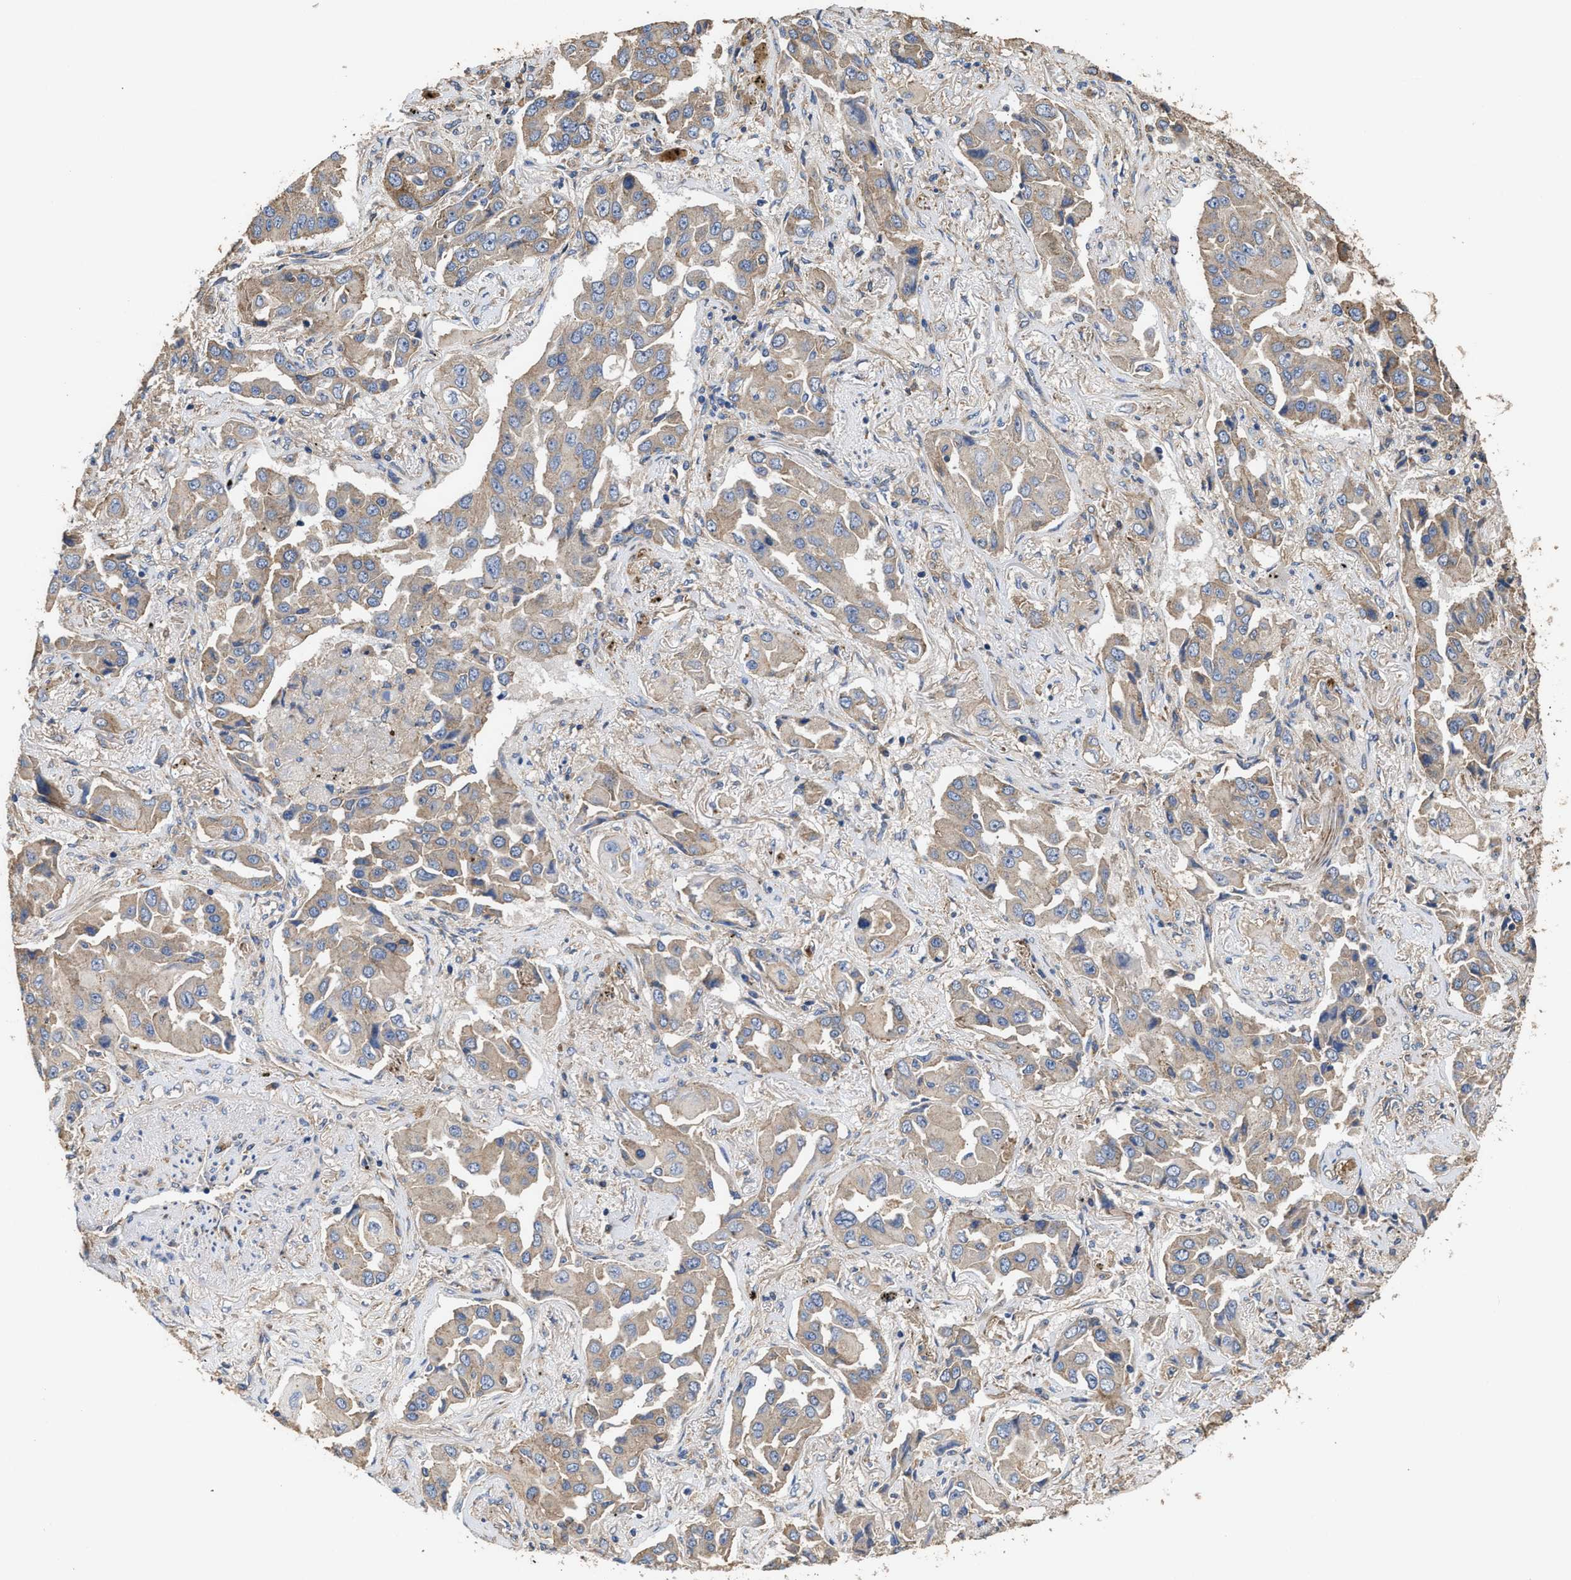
{"staining": {"intensity": "weak", "quantity": ">75%", "location": "cytoplasmic/membranous"}, "tissue": "lung cancer", "cell_type": "Tumor cells", "image_type": "cancer", "snomed": [{"axis": "morphology", "description": "Adenocarcinoma, NOS"}, {"axis": "topography", "description": "Lung"}], "caption": "Immunohistochemical staining of human adenocarcinoma (lung) displays low levels of weak cytoplasmic/membranous expression in about >75% of tumor cells. The protein is stained brown, and the nuclei are stained in blue (DAB (3,3'-diaminobenzidine) IHC with brightfield microscopy, high magnification).", "gene": "KLB", "patient": {"sex": "female", "age": 65}}